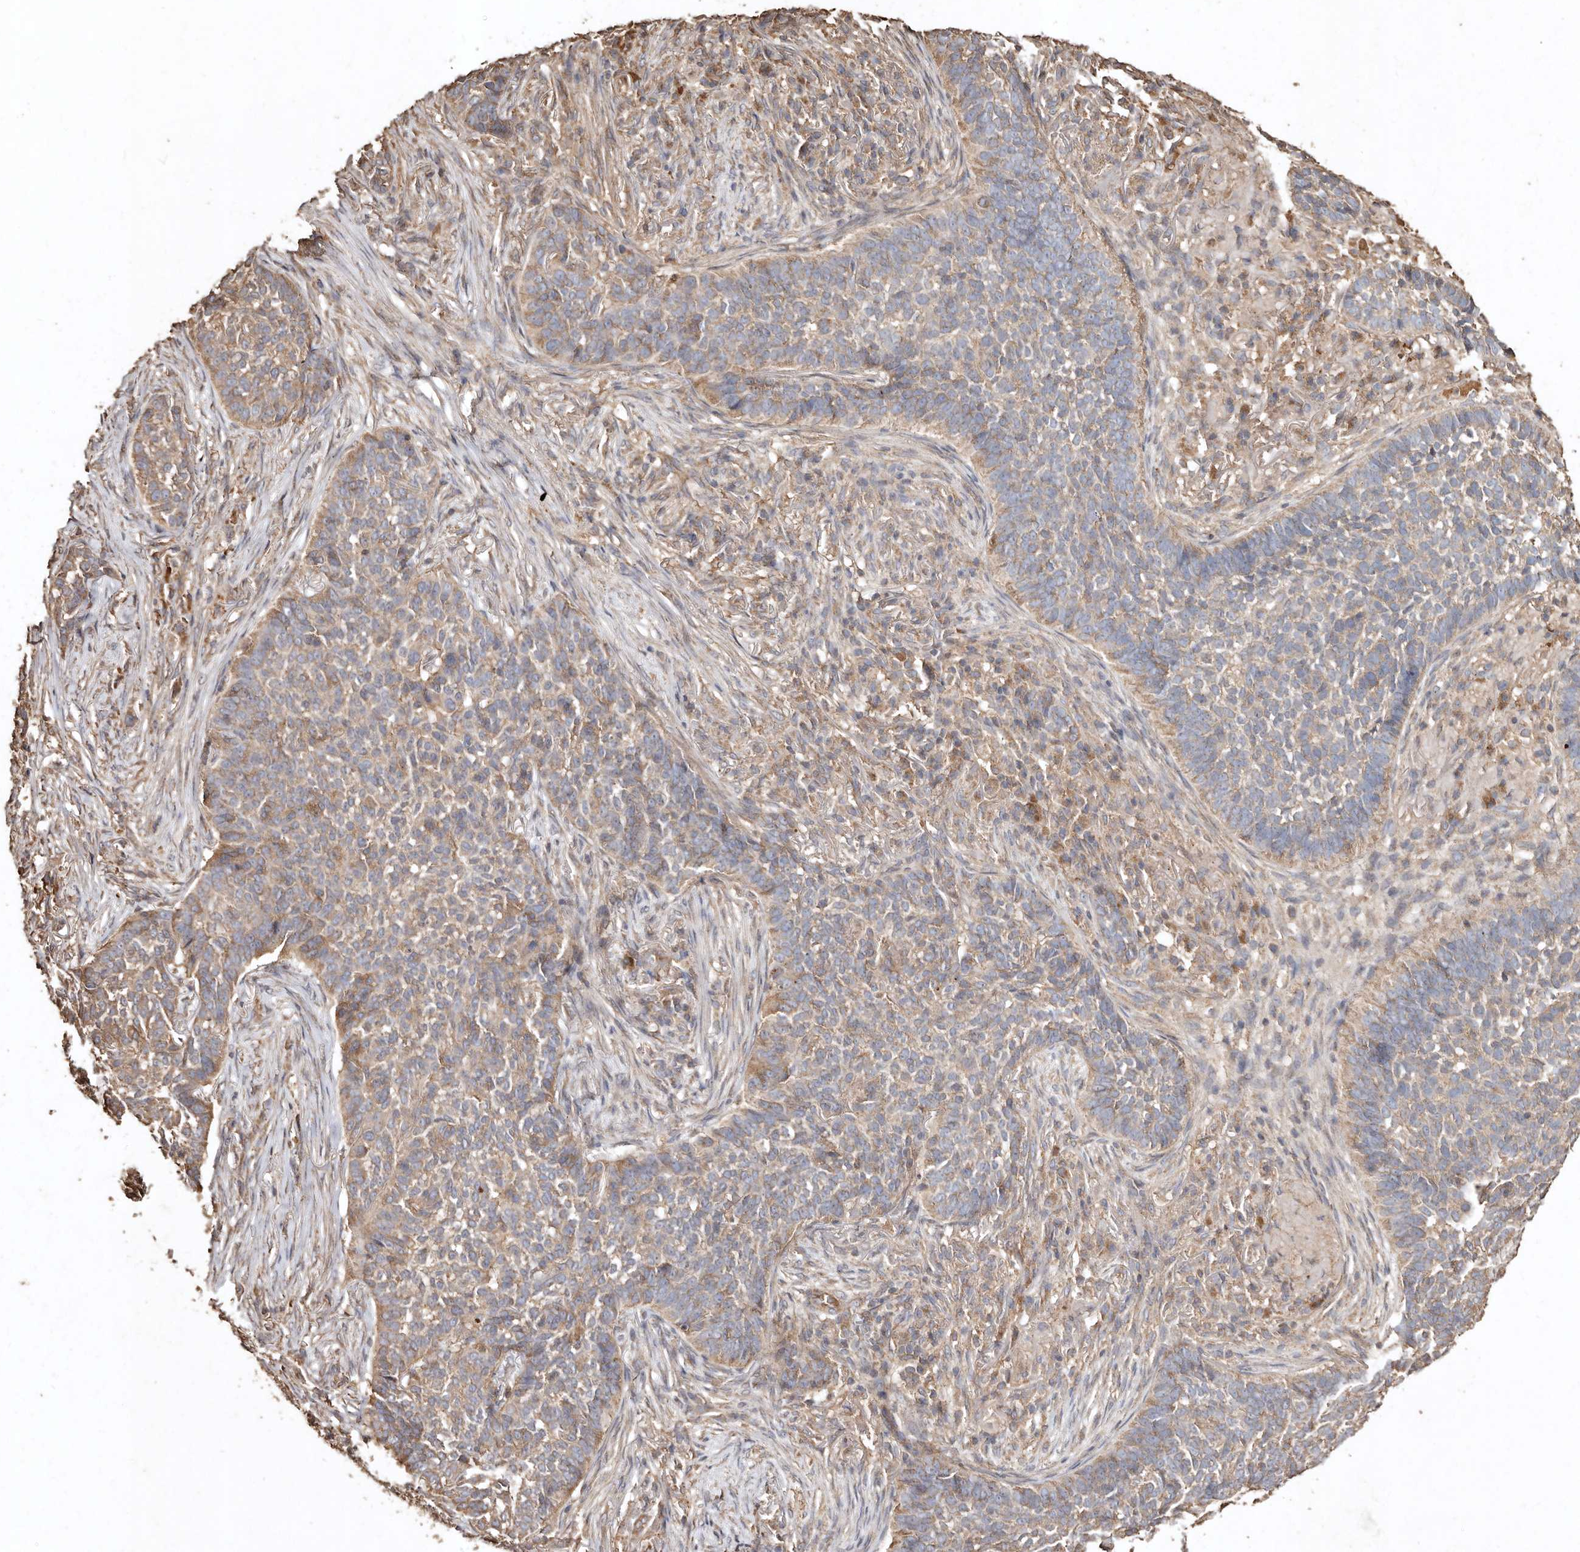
{"staining": {"intensity": "weak", "quantity": "25%-75%", "location": "cytoplasmic/membranous"}, "tissue": "skin cancer", "cell_type": "Tumor cells", "image_type": "cancer", "snomed": [{"axis": "morphology", "description": "Basal cell carcinoma"}, {"axis": "topography", "description": "Skin"}], "caption": "Skin cancer (basal cell carcinoma) was stained to show a protein in brown. There is low levels of weak cytoplasmic/membranous positivity in approximately 25%-75% of tumor cells. The staining was performed using DAB, with brown indicating positive protein expression. Nuclei are stained blue with hematoxylin.", "gene": "FARS2", "patient": {"sex": "male", "age": 85}}